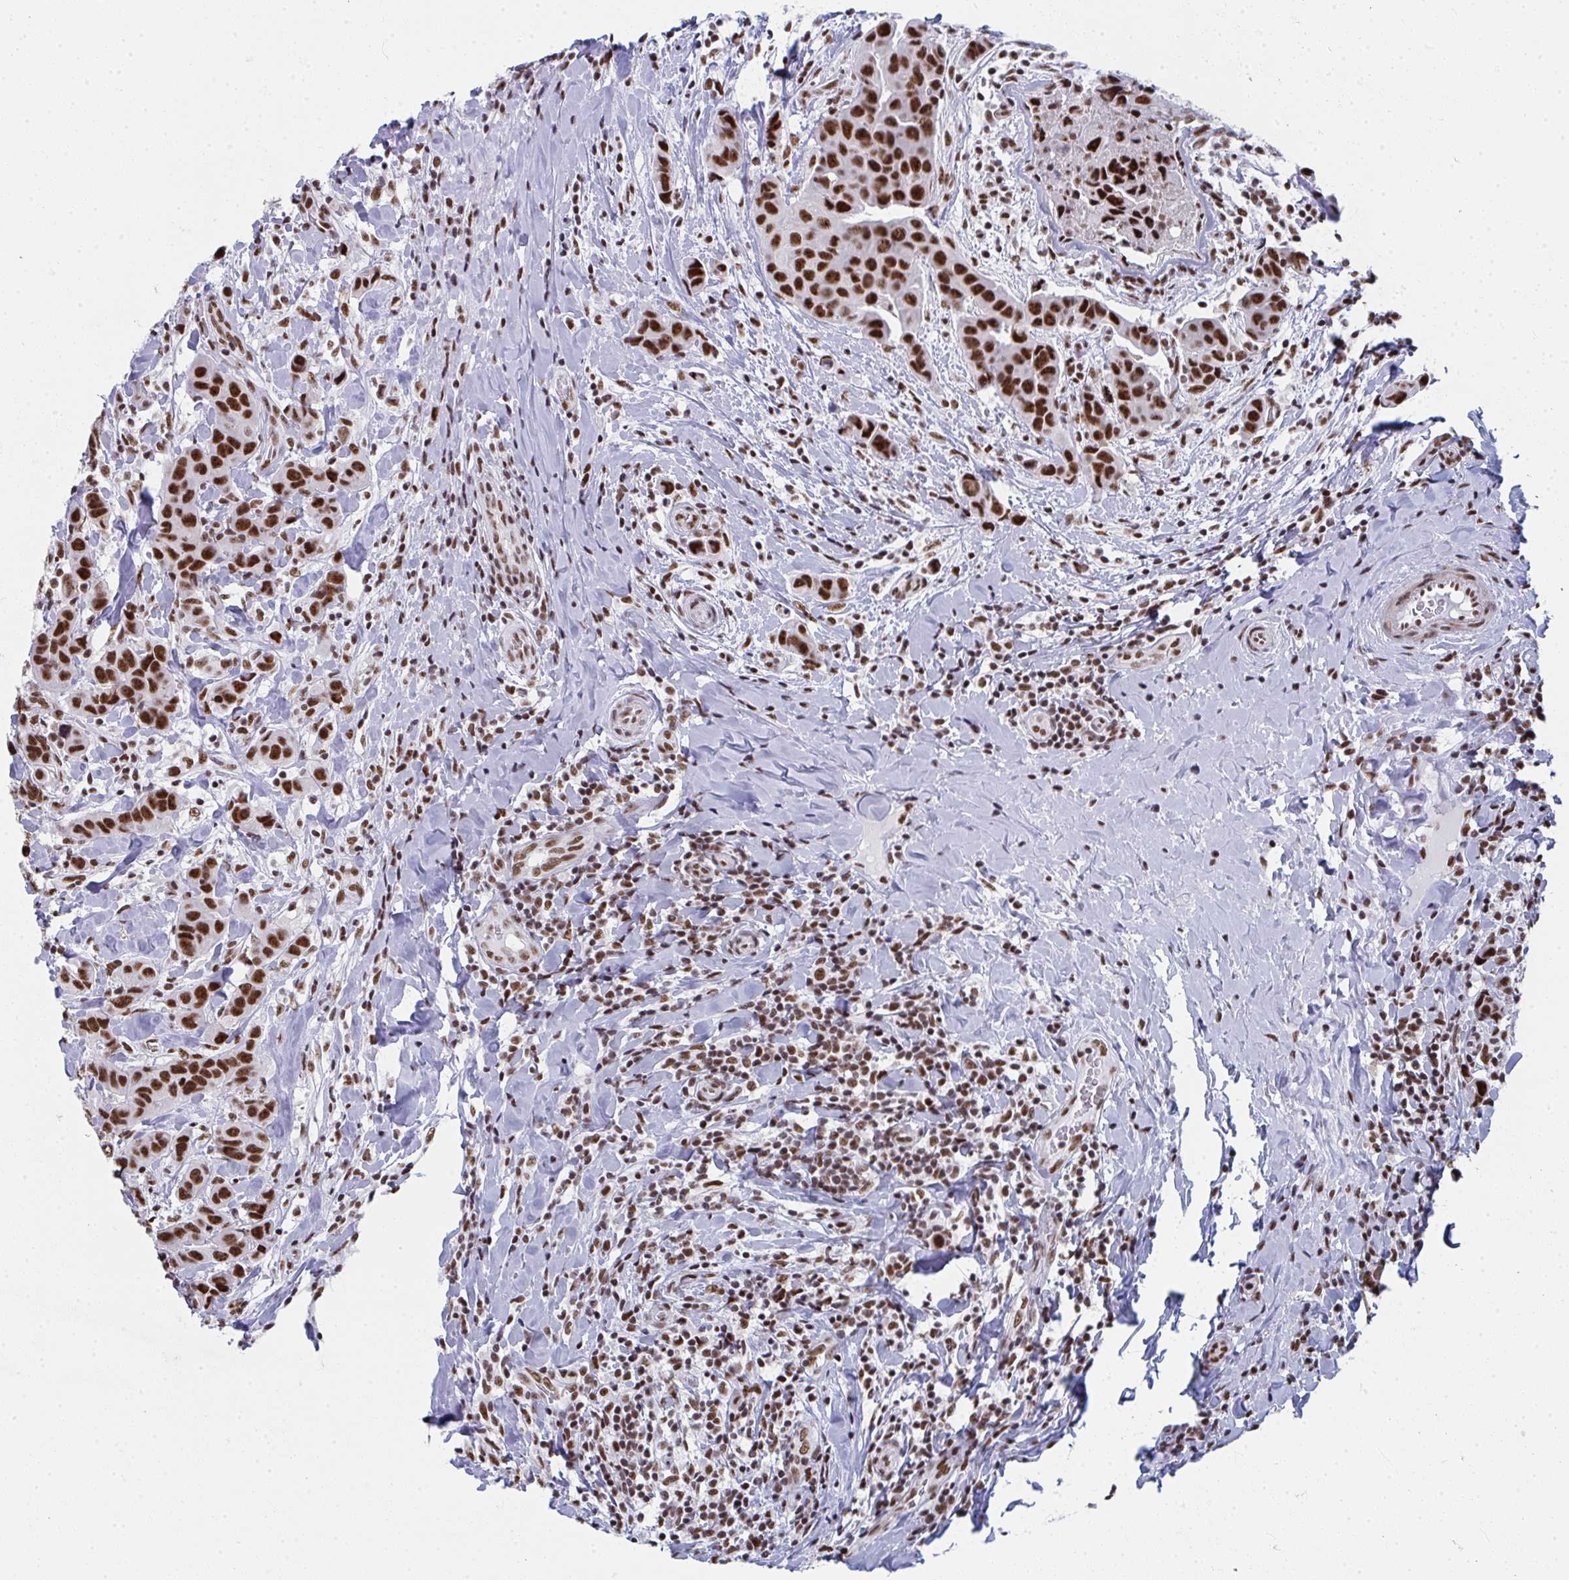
{"staining": {"intensity": "strong", "quantity": ">75%", "location": "nuclear"}, "tissue": "breast cancer", "cell_type": "Tumor cells", "image_type": "cancer", "snomed": [{"axis": "morphology", "description": "Duct carcinoma"}, {"axis": "topography", "description": "Breast"}], "caption": "DAB (3,3'-diaminobenzidine) immunohistochemical staining of human infiltrating ductal carcinoma (breast) shows strong nuclear protein staining in approximately >75% of tumor cells. The staining was performed using DAB, with brown indicating positive protein expression. Nuclei are stained blue with hematoxylin.", "gene": "SNRNP70", "patient": {"sex": "female", "age": 24}}